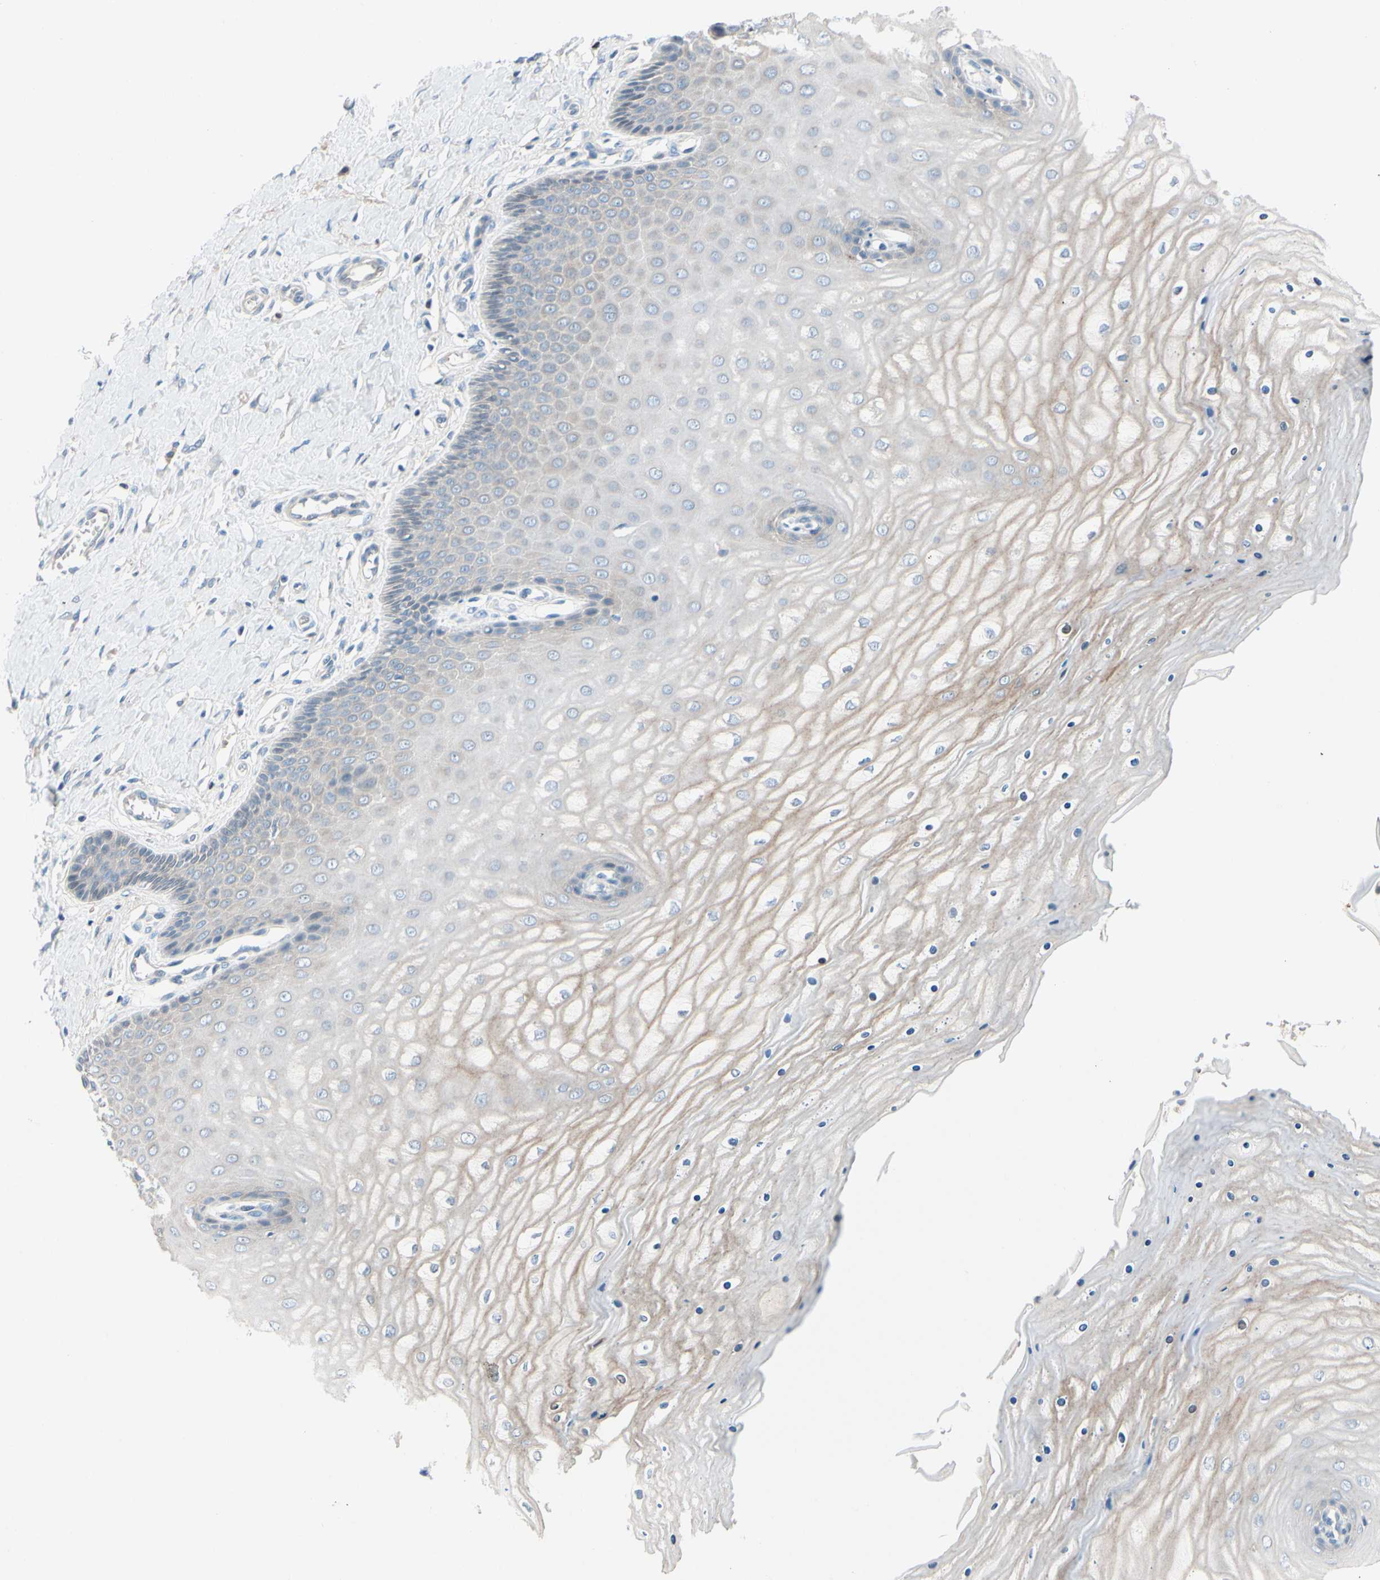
{"staining": {"intensity": "moderate", "quantity": ">75%", "location": "cytoplasmic/membranous"}, "tissue": "cervix", "cell_type": "Glandular cells", "image_type": "normal", "snomed": [{"axis": "morphology", "description": "Normal tissue, NOS"}, {"axis": "topography", "description": "Cervix"}], "caption": "Glandular cells reveal medium levels of moderate cytoplasmic/membranous positivity in approximately >75% of cells in normal cervix.", "gene": "ZNF132", "patient": {"sex": "female", "age": 55}}